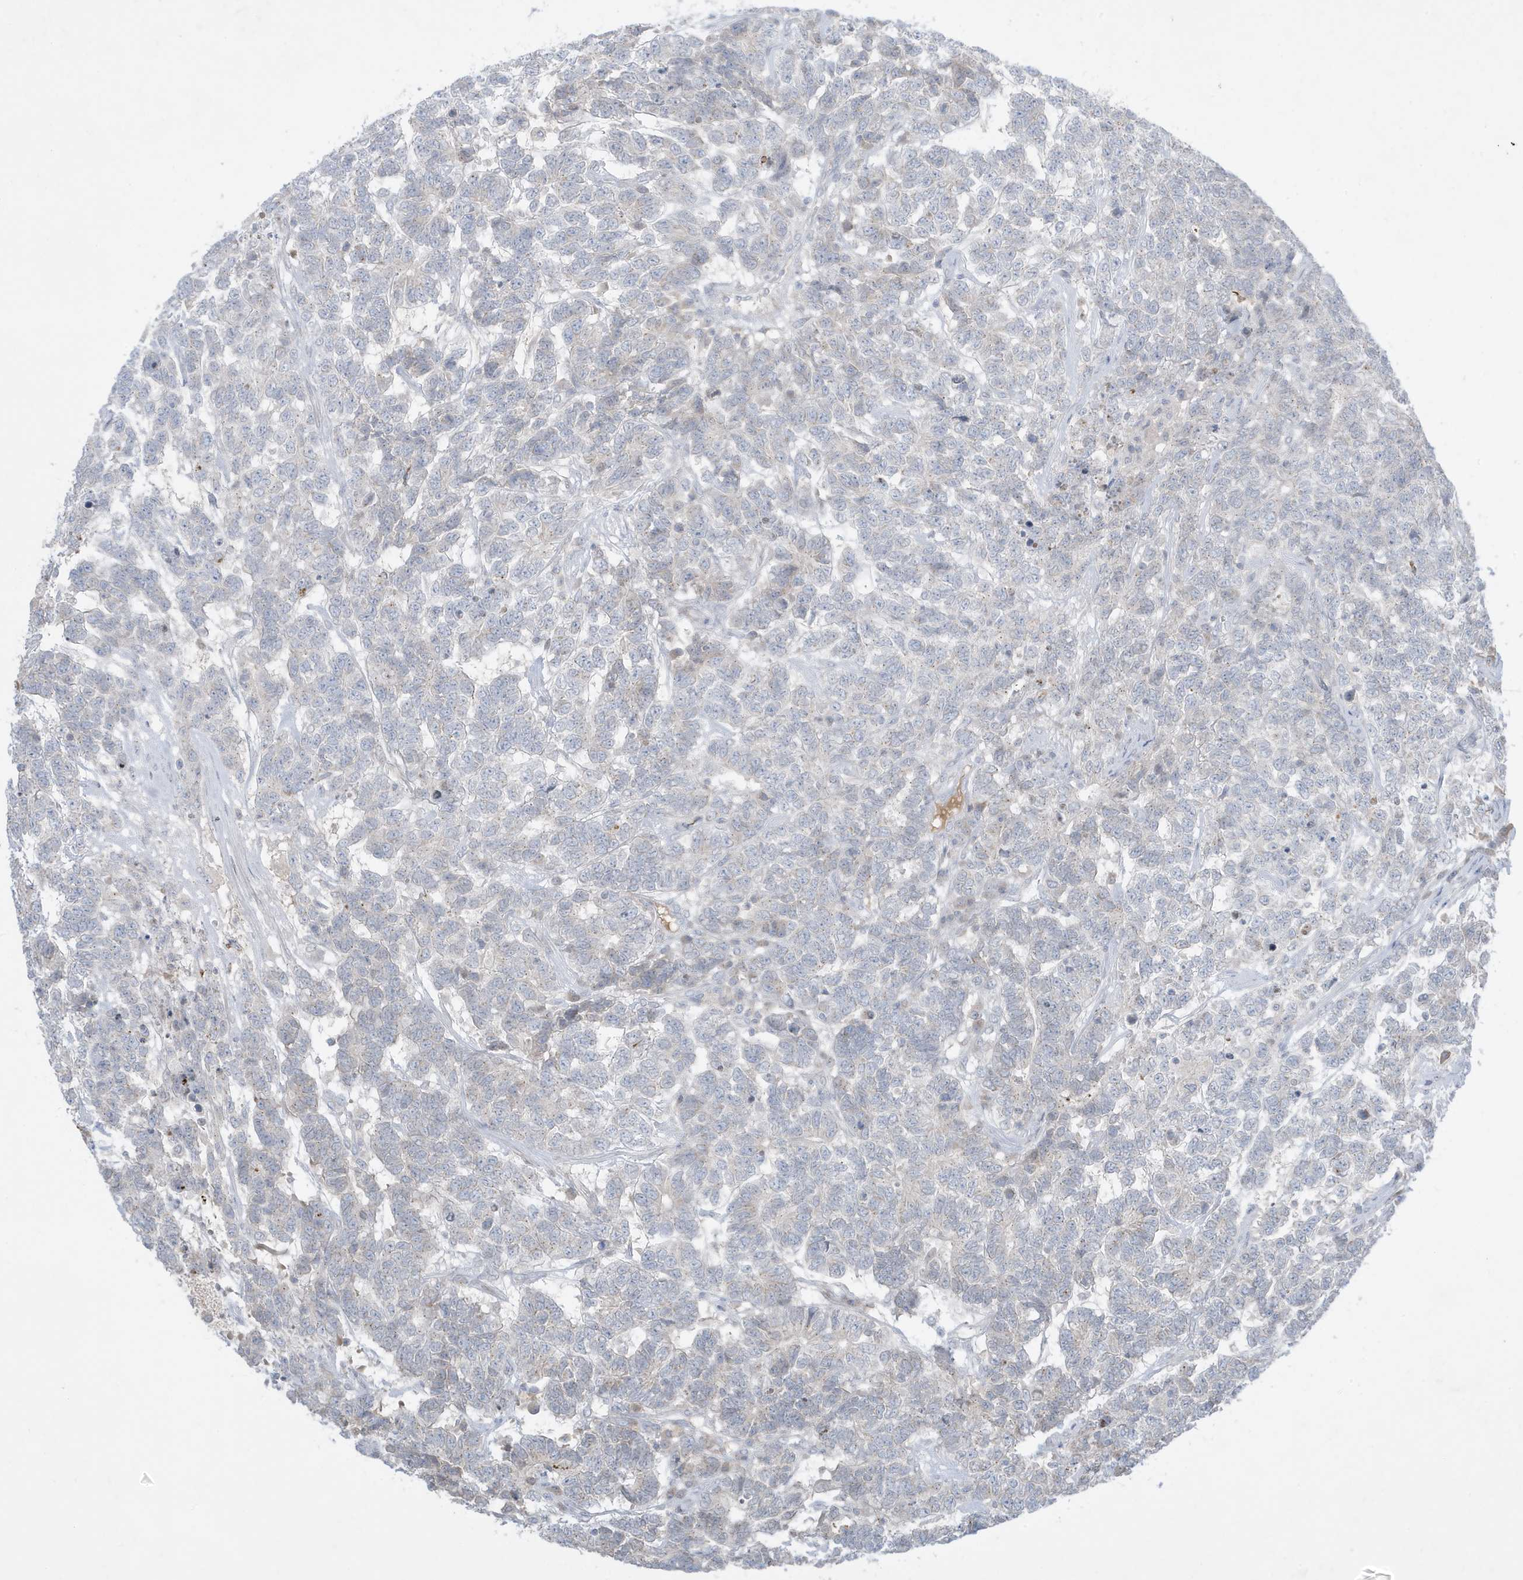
{"staining": {"intensity": "negative", "quantity": "none", "location": "none"}, "tissue": "testis cancer", "cell_type": "Tumor cells", "image_type": "cancer", "snomed": [{"axis": "morphology", "description": "Carcinoma, Embryonal, NOS"}, {"axis": "topography", "description": "Testis"}], "caption": "The photomicrograph shows no staining of tumor cells in testis cancer (embryonal carcinoma). Brightfield microscopy of immunohistochemistry stained with DAB (3,3'-diaminobenzidine) (brown) and hematoxylin (blue), captured at high magnification.", "gene": "FNDC1", "patient": {"sex": "male", "age": 26}}